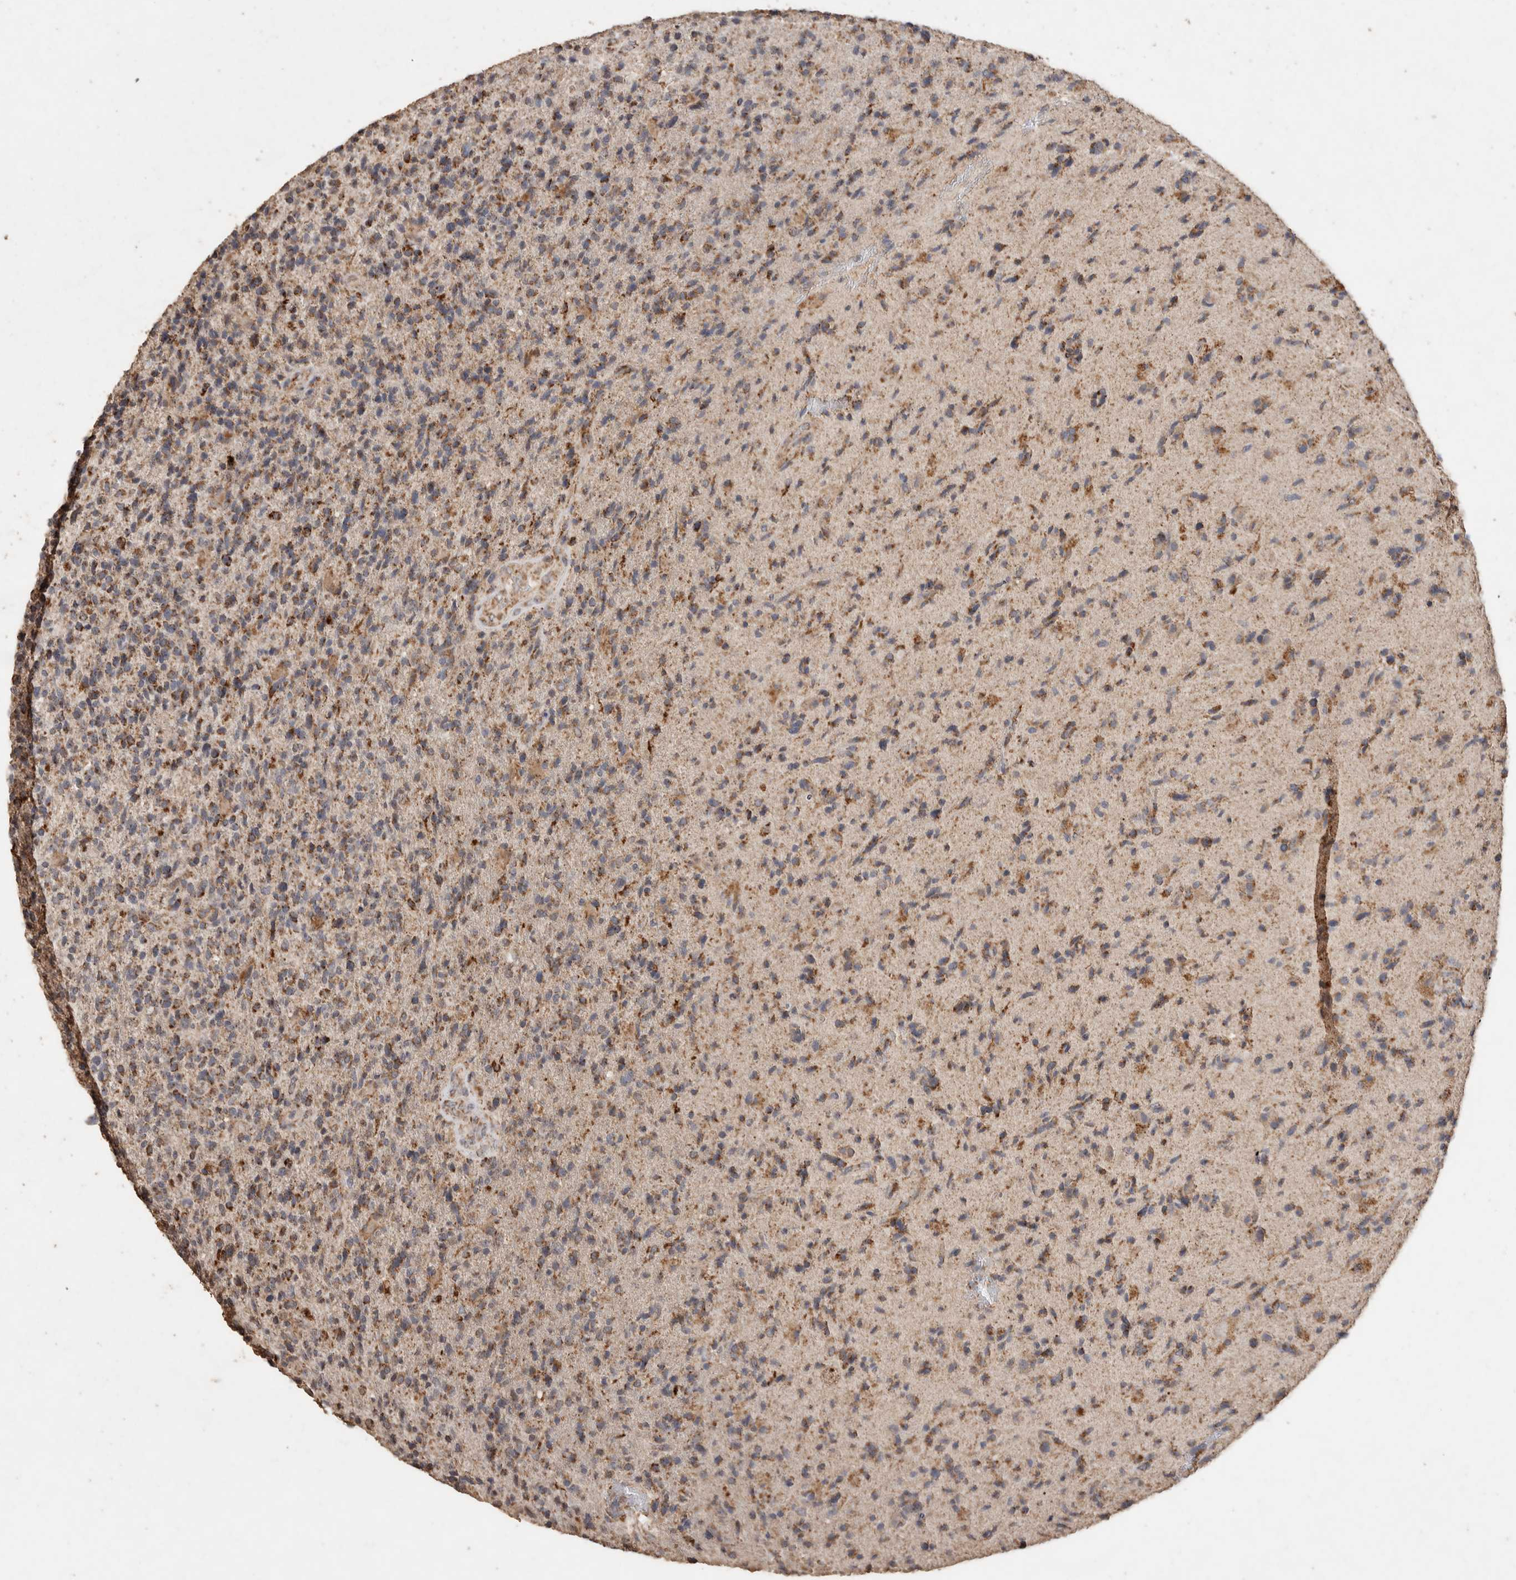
{"staining": {"intensity": "moderate", "quantity": ">75%", "location": "cytoplasmic/membranous"}, "tissue": "glioma", "cell_type": "Tumor cells", "image_type": "cancer", "snomed": [{"axis": "morphology", "description": "Glioma, malignant, High grade"}, {"axis": "topography", "description": "Brain"}], "caption": "High-power microscopy captured an IHC histopathology image of malignant high-grade glioma, revealing moderate cytoplasmic/membranous positivity in about >75% of tumor cells. (DAB = brown stain, brightfield microscopy at high magnification).", "gene": "ACADM", "patient": {"sex": "male", "age": 72}}